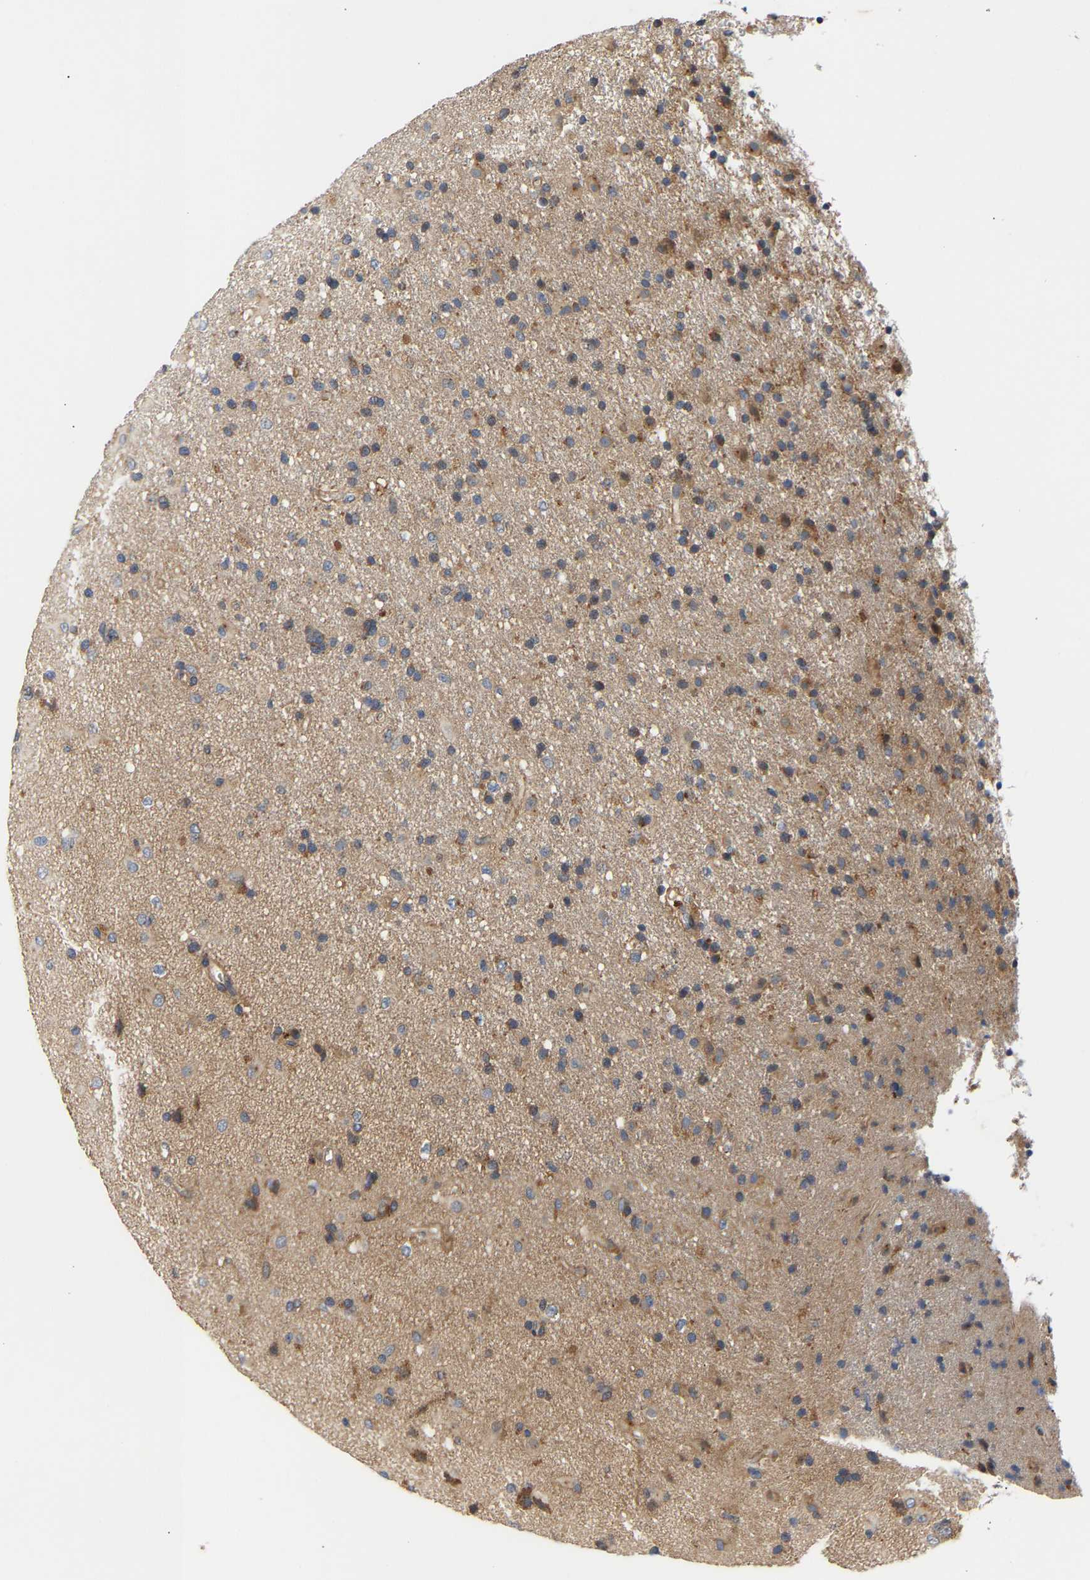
{"staining": {"intensity": "weak", "quantity": "<25%", "location": "cytoplasmic/membranous"}, "tissue": "glioma", "cell_type": "Tumor cells", "image_type": "cancer", "snomed": [{"axis": "morphology", "description": "Glioma, malignant, Low grade"}, {"axis": "topography", "description": "Brain"}], "caption": "This is an immunohistochemistry (IHC) image of glioma. There is no staining in tumor cells.", "gene": "KASH5", "patient": {"sex": "male", "age": 65}}